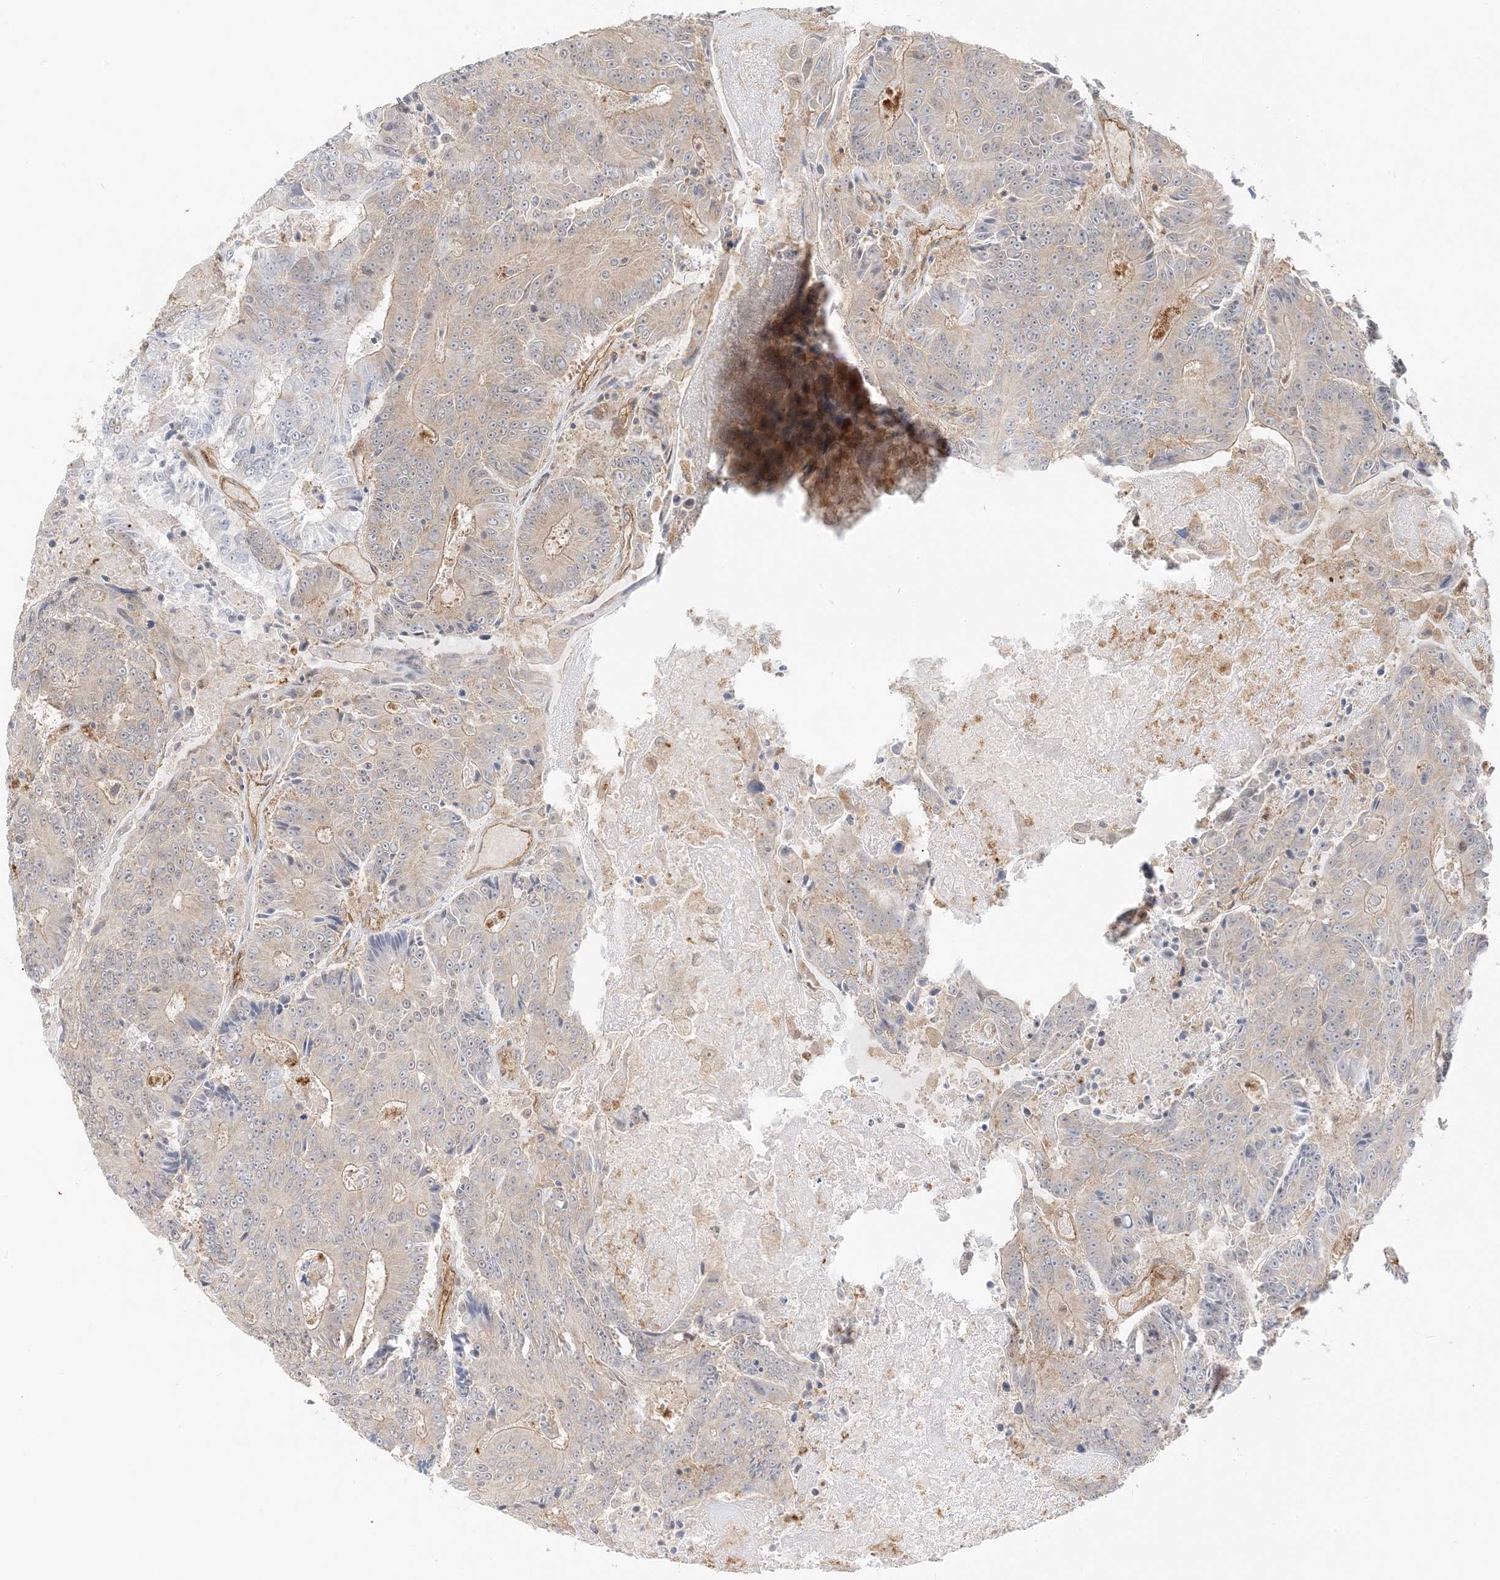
{"staining": {"intensity": "weak", "quantity": "<25%", "location": "cytoplasmic/membranous"}, "tissue": "colorectal cancer", "cell_type": "Tumor cells", "image_type": "cancer", "snomed": [{"axis": "morphology", "description": "Adenocarcinoma, NOS"}, {"axis": "topography", "description": "Colon"}], "caption": "Tumor cells are negative for protein expression in human adenocarcinoma (colorectal).", "gene": "UBAP2L", "patient": {"sex": "male", "age": 83}}